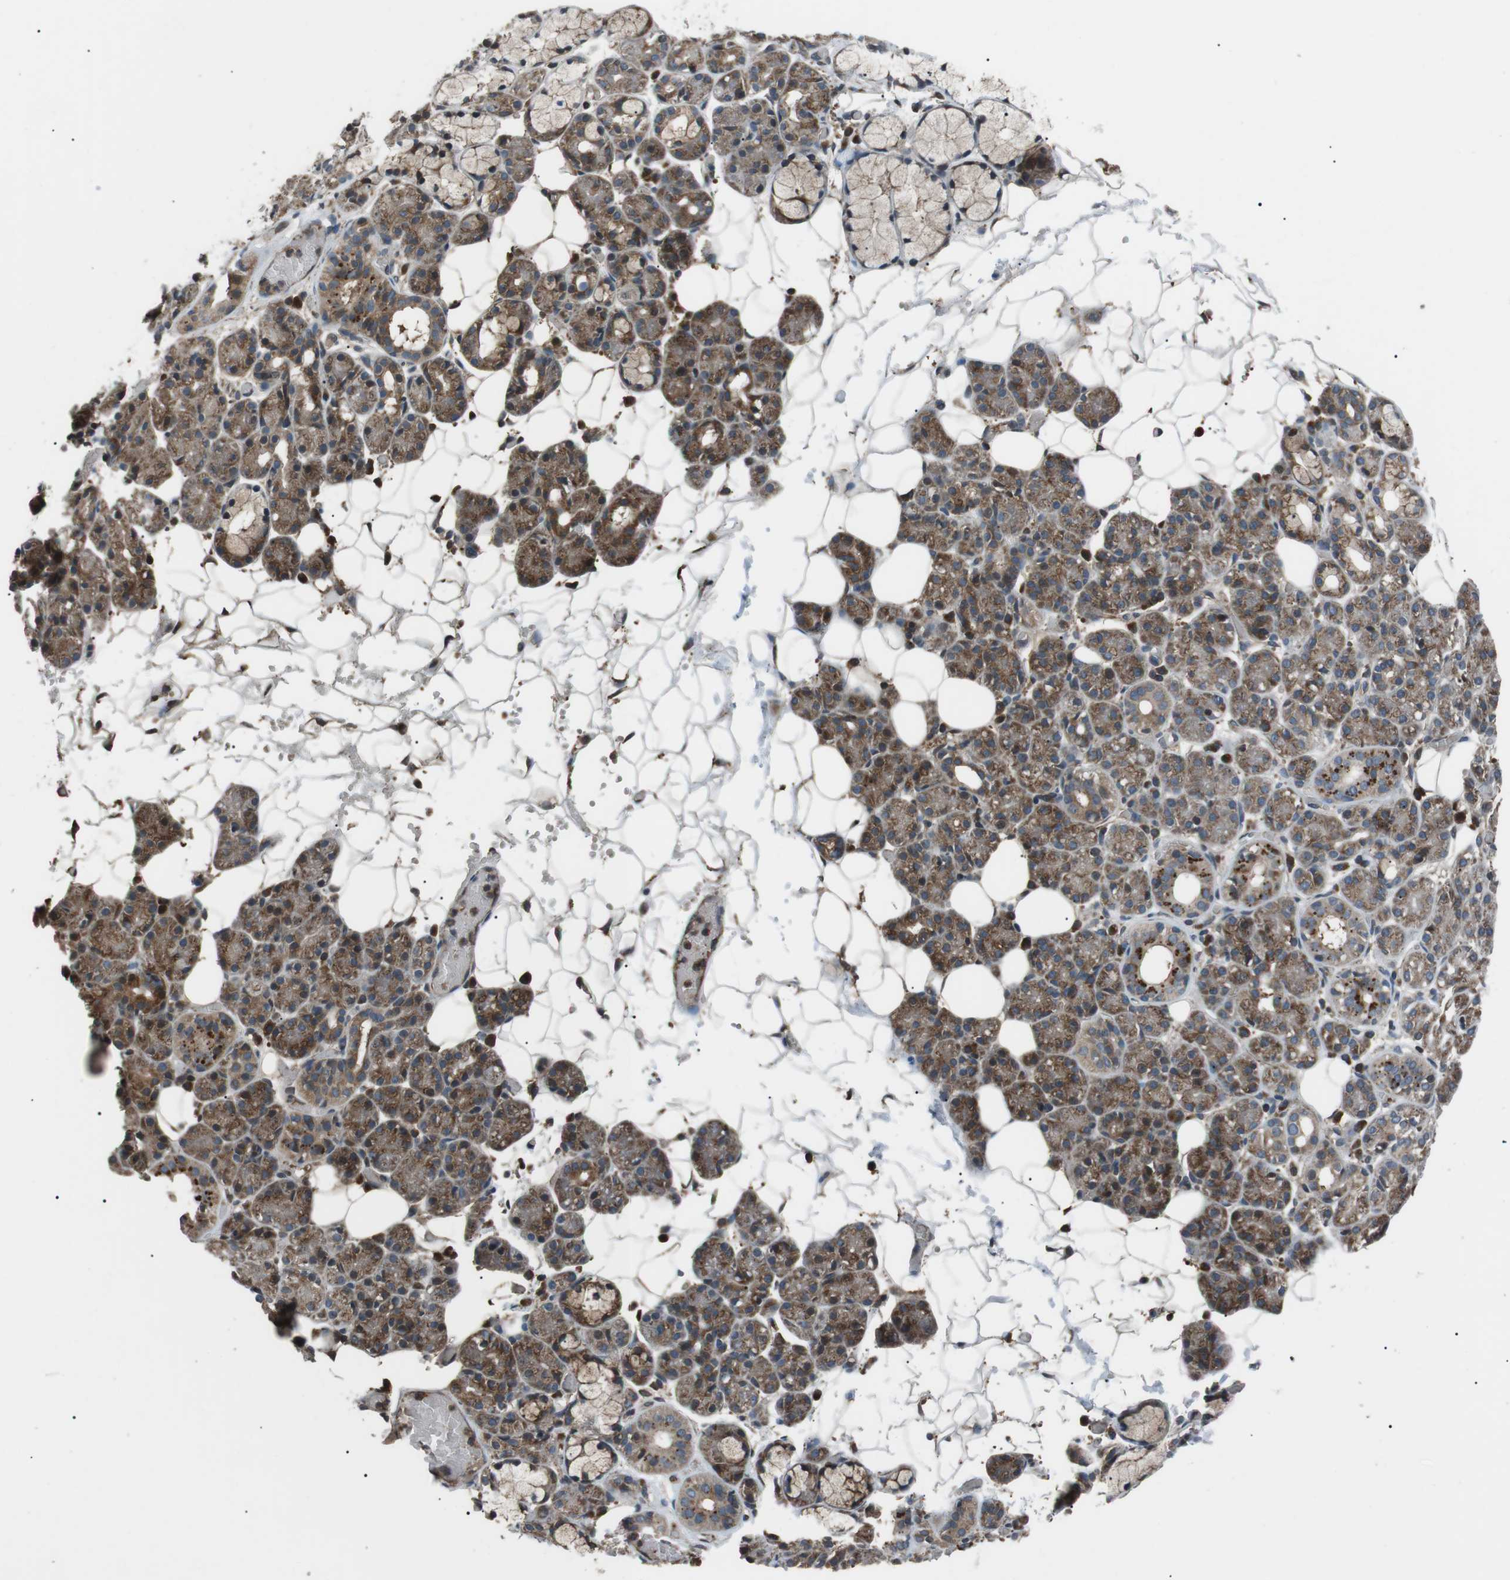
{"staining": {"intensity": "moderate", "quantity": "25%-75%", "location": "cytoplasmic/membranous"}, "tissue": "salivary gland", "cell_type": "Glandular cells", "image_type": "normal", "snomed": [{"axis": "morphology", "description": "Normal tissue, NOS"}, {"axis": "topography", "description": "Salivary gland"}], "caption": "An immunohistochemistry micrograph of unremarkable tissue is shown. Protein staining in brown shows moderate cytoplasmic/membranous positivity in salivary gland within glandular cells.", "gene": "GPR161", "patient": {"sex": "male", "age": 63}}